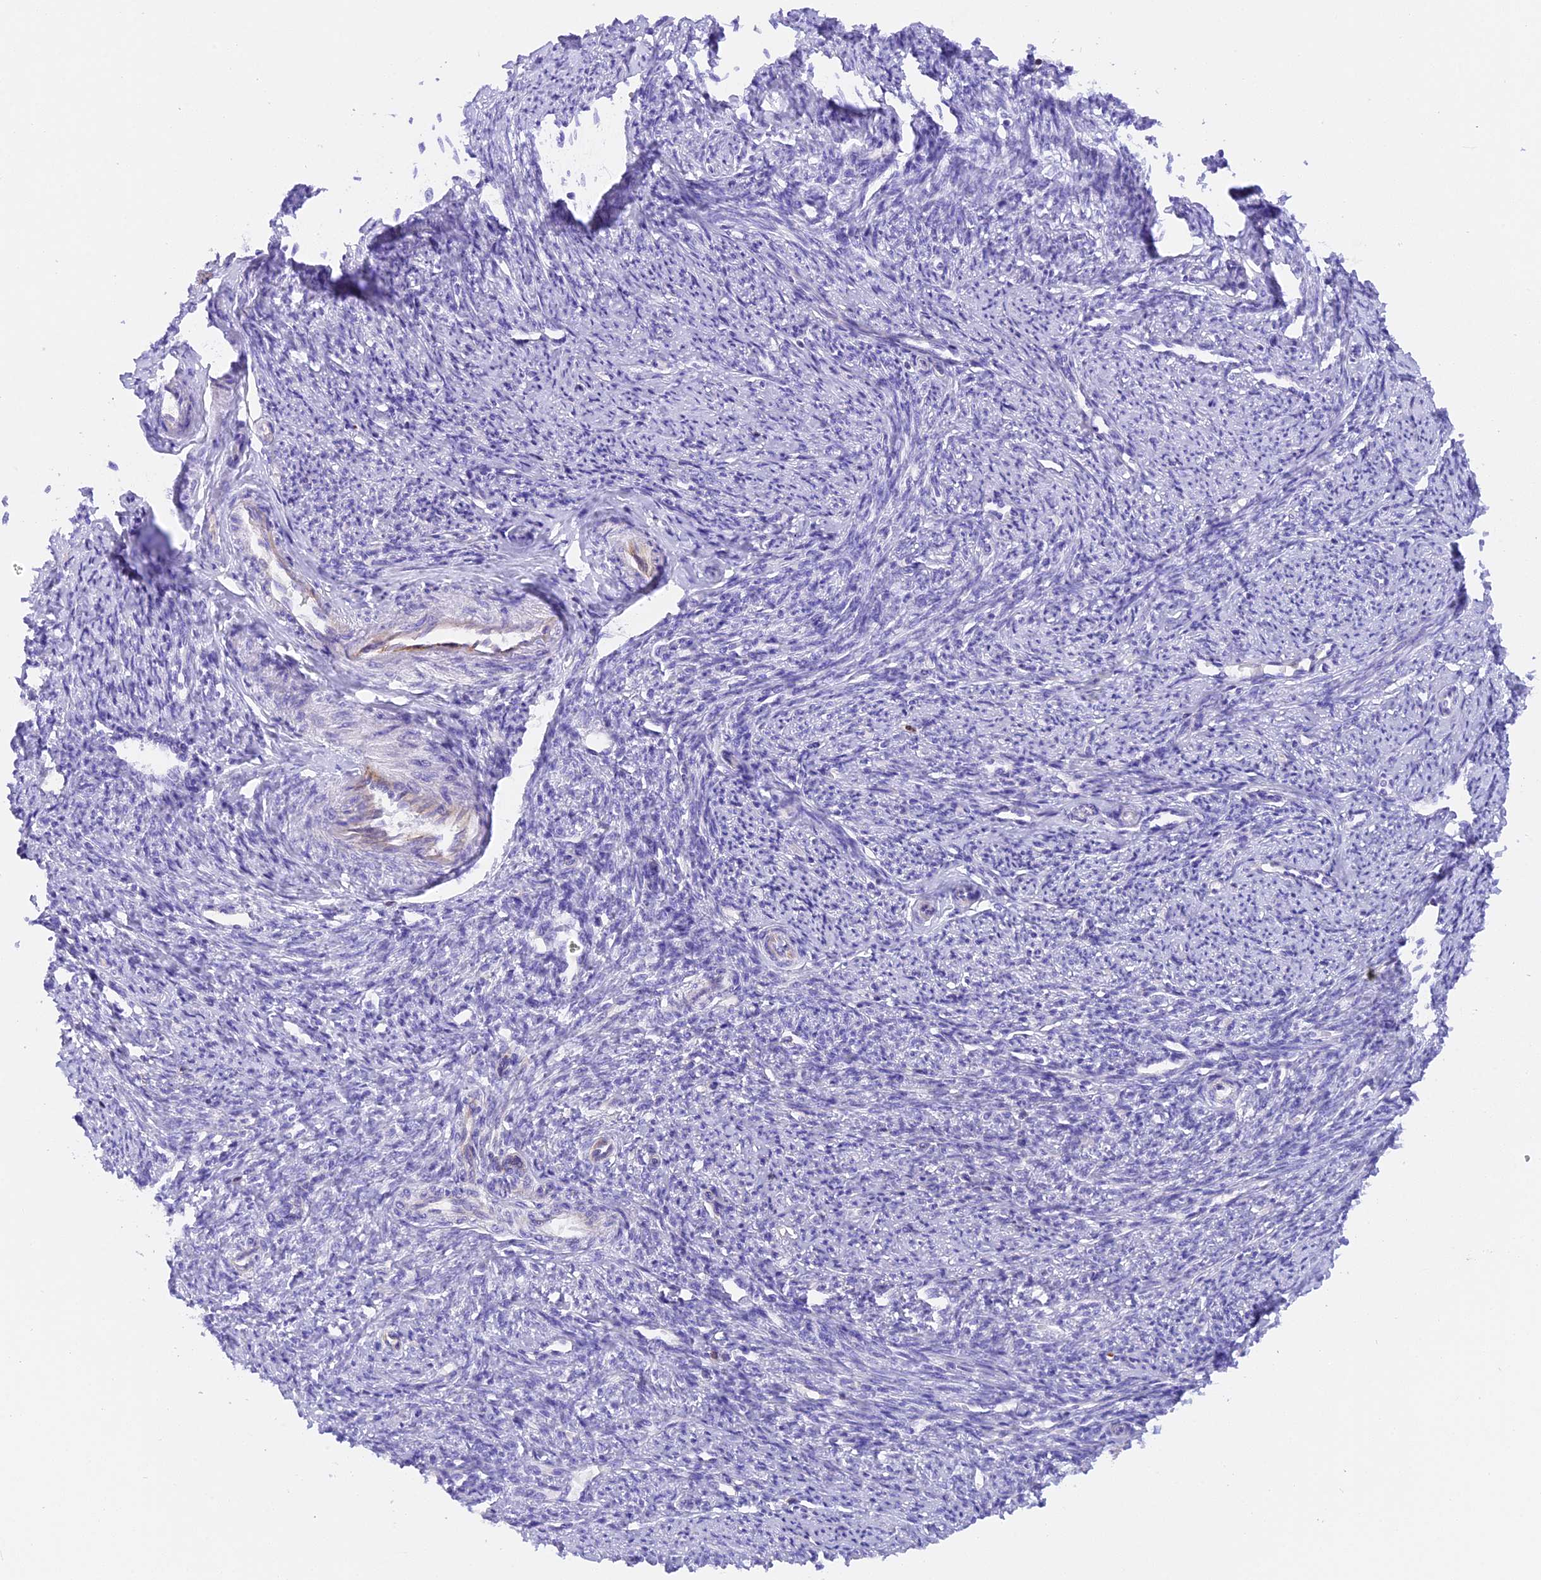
{"staining": {"intensity": "negative", "quantity": "none", "location": "none"}, "tissue": "smooth muscle", "cell_type": "Smooth muscle cells", "image_type": "normal", "snomed": [{"axis": "morphology", "description": "Normal tissue, NOS"}, {"axis": "topography", "description": "Smooth muscle"}, {"axis": "topography", "description": "Uterus"}], "caption": "High magnification brightfield microscopy of benign smooth muscle stained with DAB (brown) and counterstained with hematoxylin (blue): smooth muscle cells show no significant staining.", "gene": "FAM193A", "patient": {"sex": "female", "age": 59}}